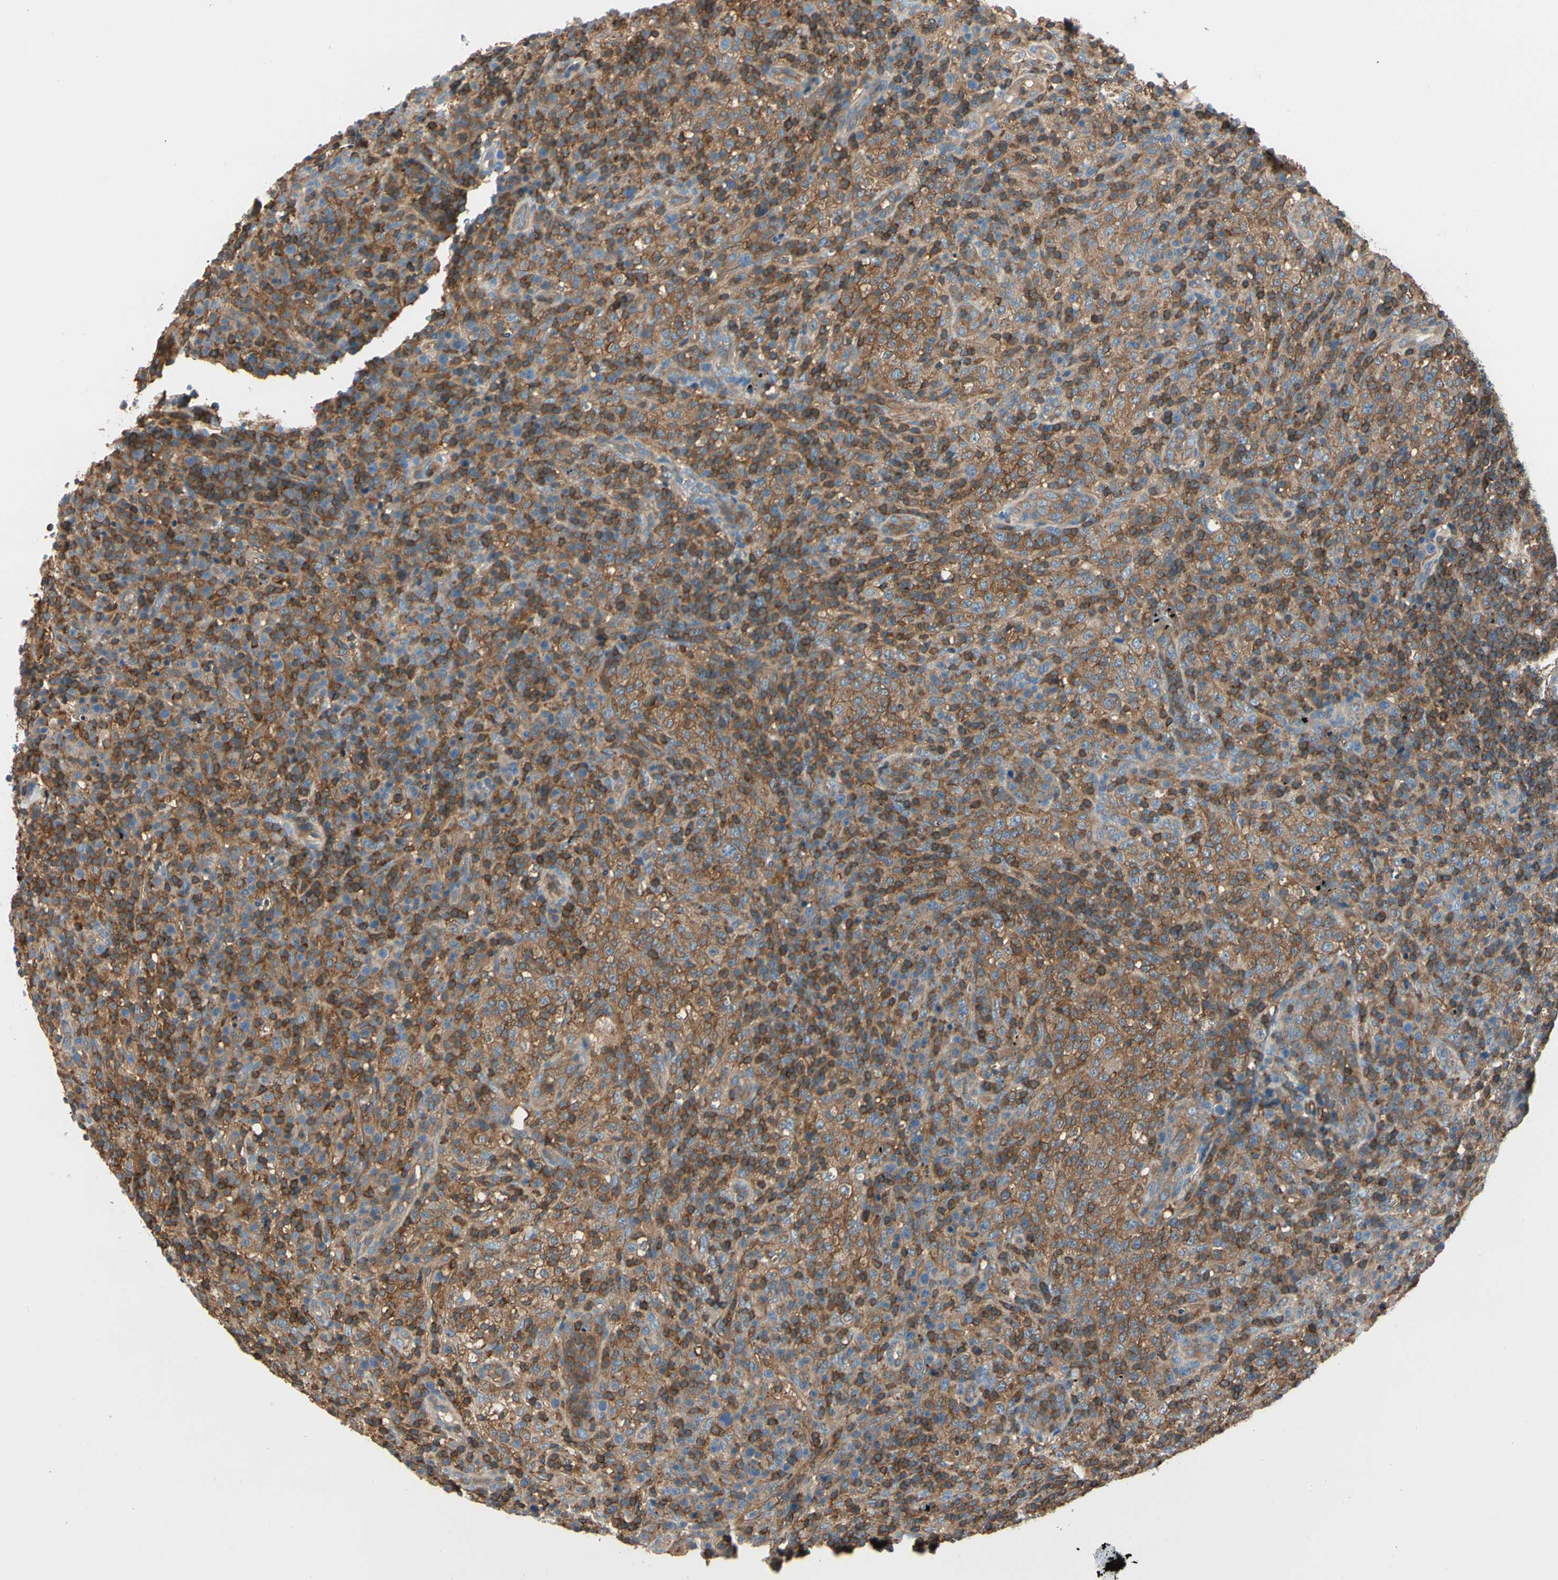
{"staining": {"intensity": "strong", "quantity": ">75%", "location": "cytoplasmic/membranous"}, "tissue": "lymphoma", "cell_type": "Tumor cells", "image_type": "cancer", "snomed": [{"axis": "morphology", "description": "Malignant lymphoma, non-Hodgkin's type, High grade"}, {"axis": "topography", "description": "Lymph node"}], "caption": "Immunohistochemical staining of malignant lymphoma, non-Hodgkin's type (high-grade) shows strong cytoplasmic/membranous protein expression in approximately >75% of tumor cells.", "gene": "CAPZA2", "patient": {"sex": "female", "age": 76}}